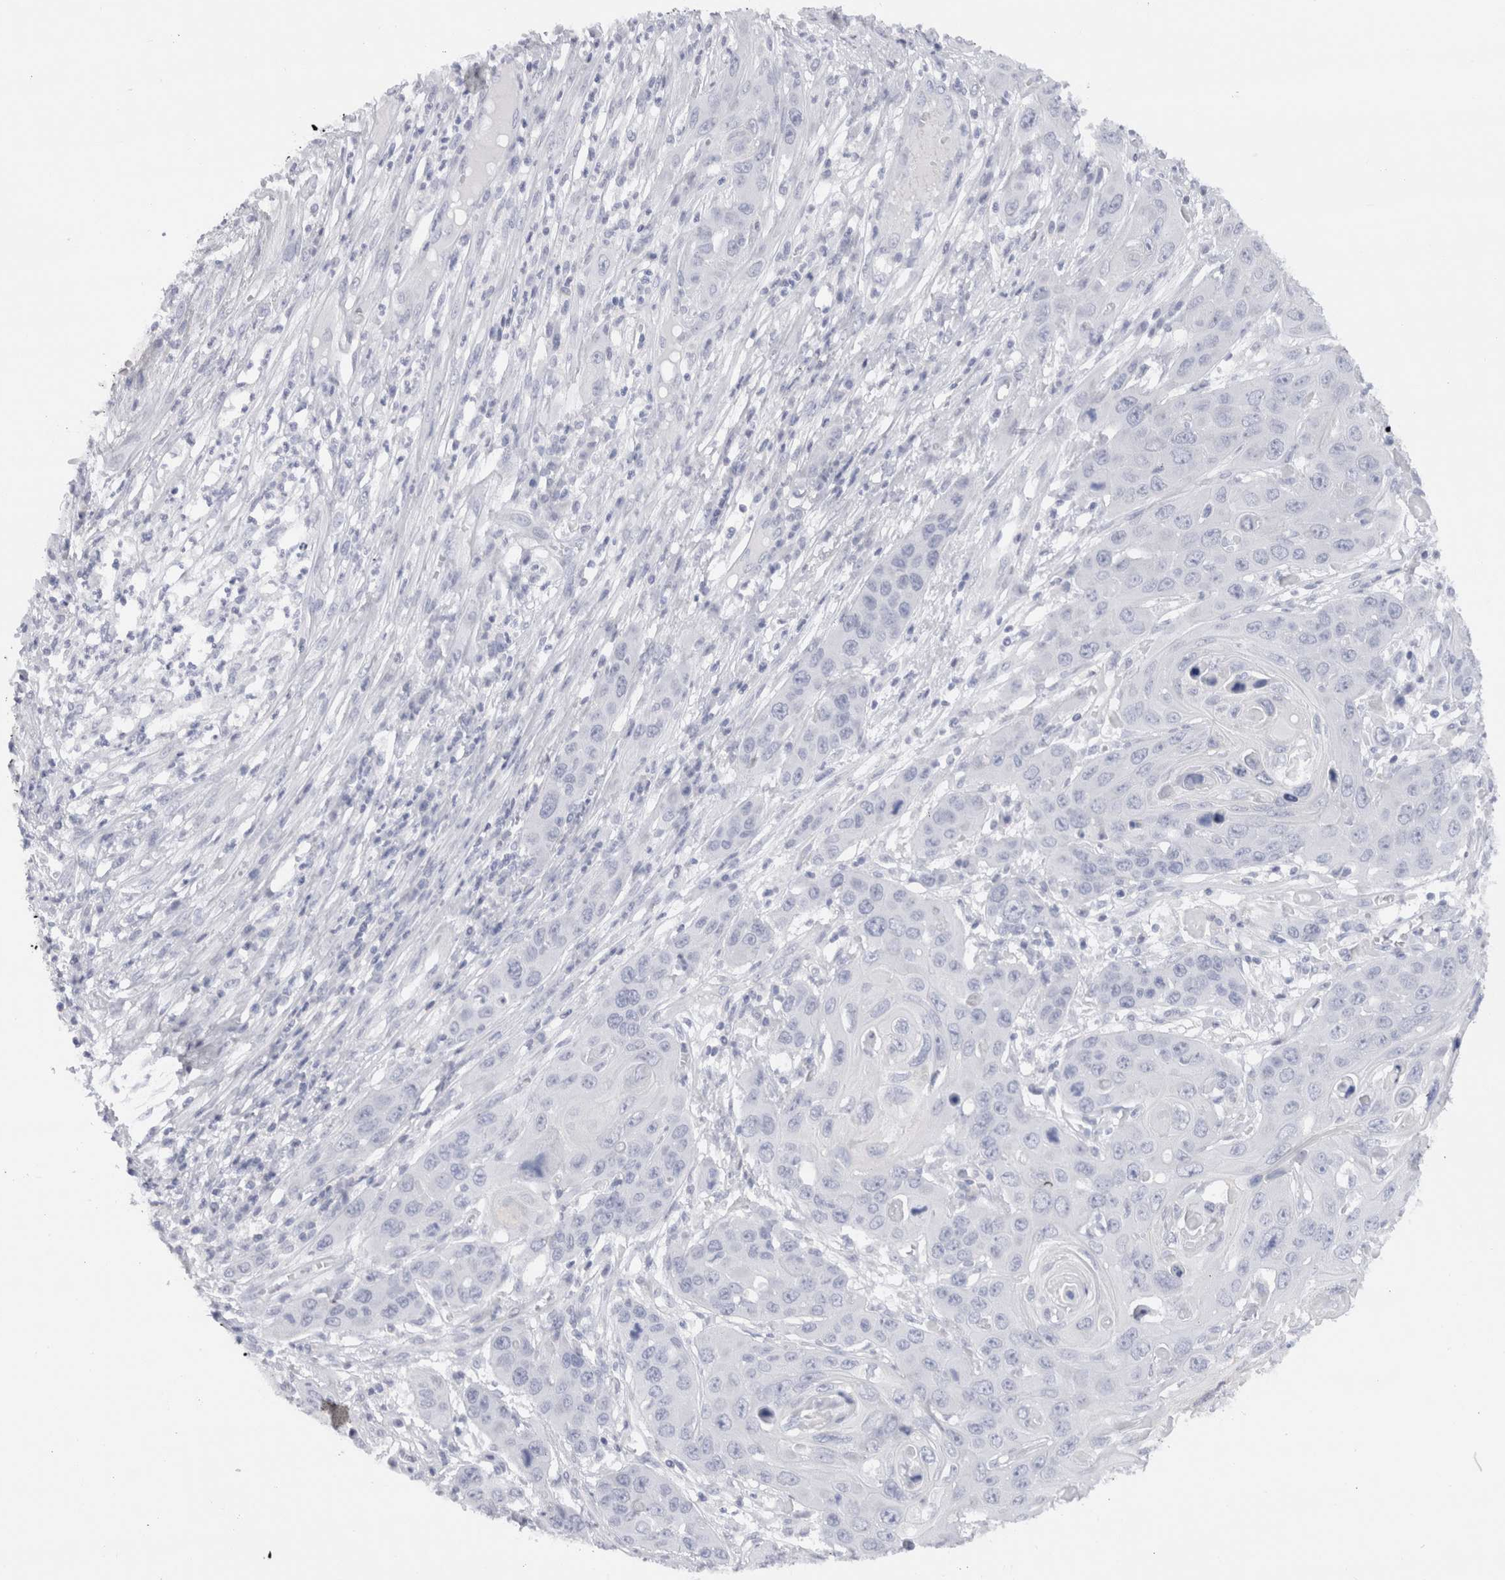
{"staining": {"intensity": "negative", "quantity": "none", "location": "none"}, "tissue": "skin cancer", "cell_type": "Tumor cells", "image_type": "cancer", "snomed": [{"axis": "morphology", "description": "Squamous cell carcinoma, NOS"}, {"axis": "topography", "description": "Skin"}], "caption": "Tumor cells show no significant staining in skin cancer.", "gene": "C9orf50", "patient": {"sex": "male", "age": 55}}